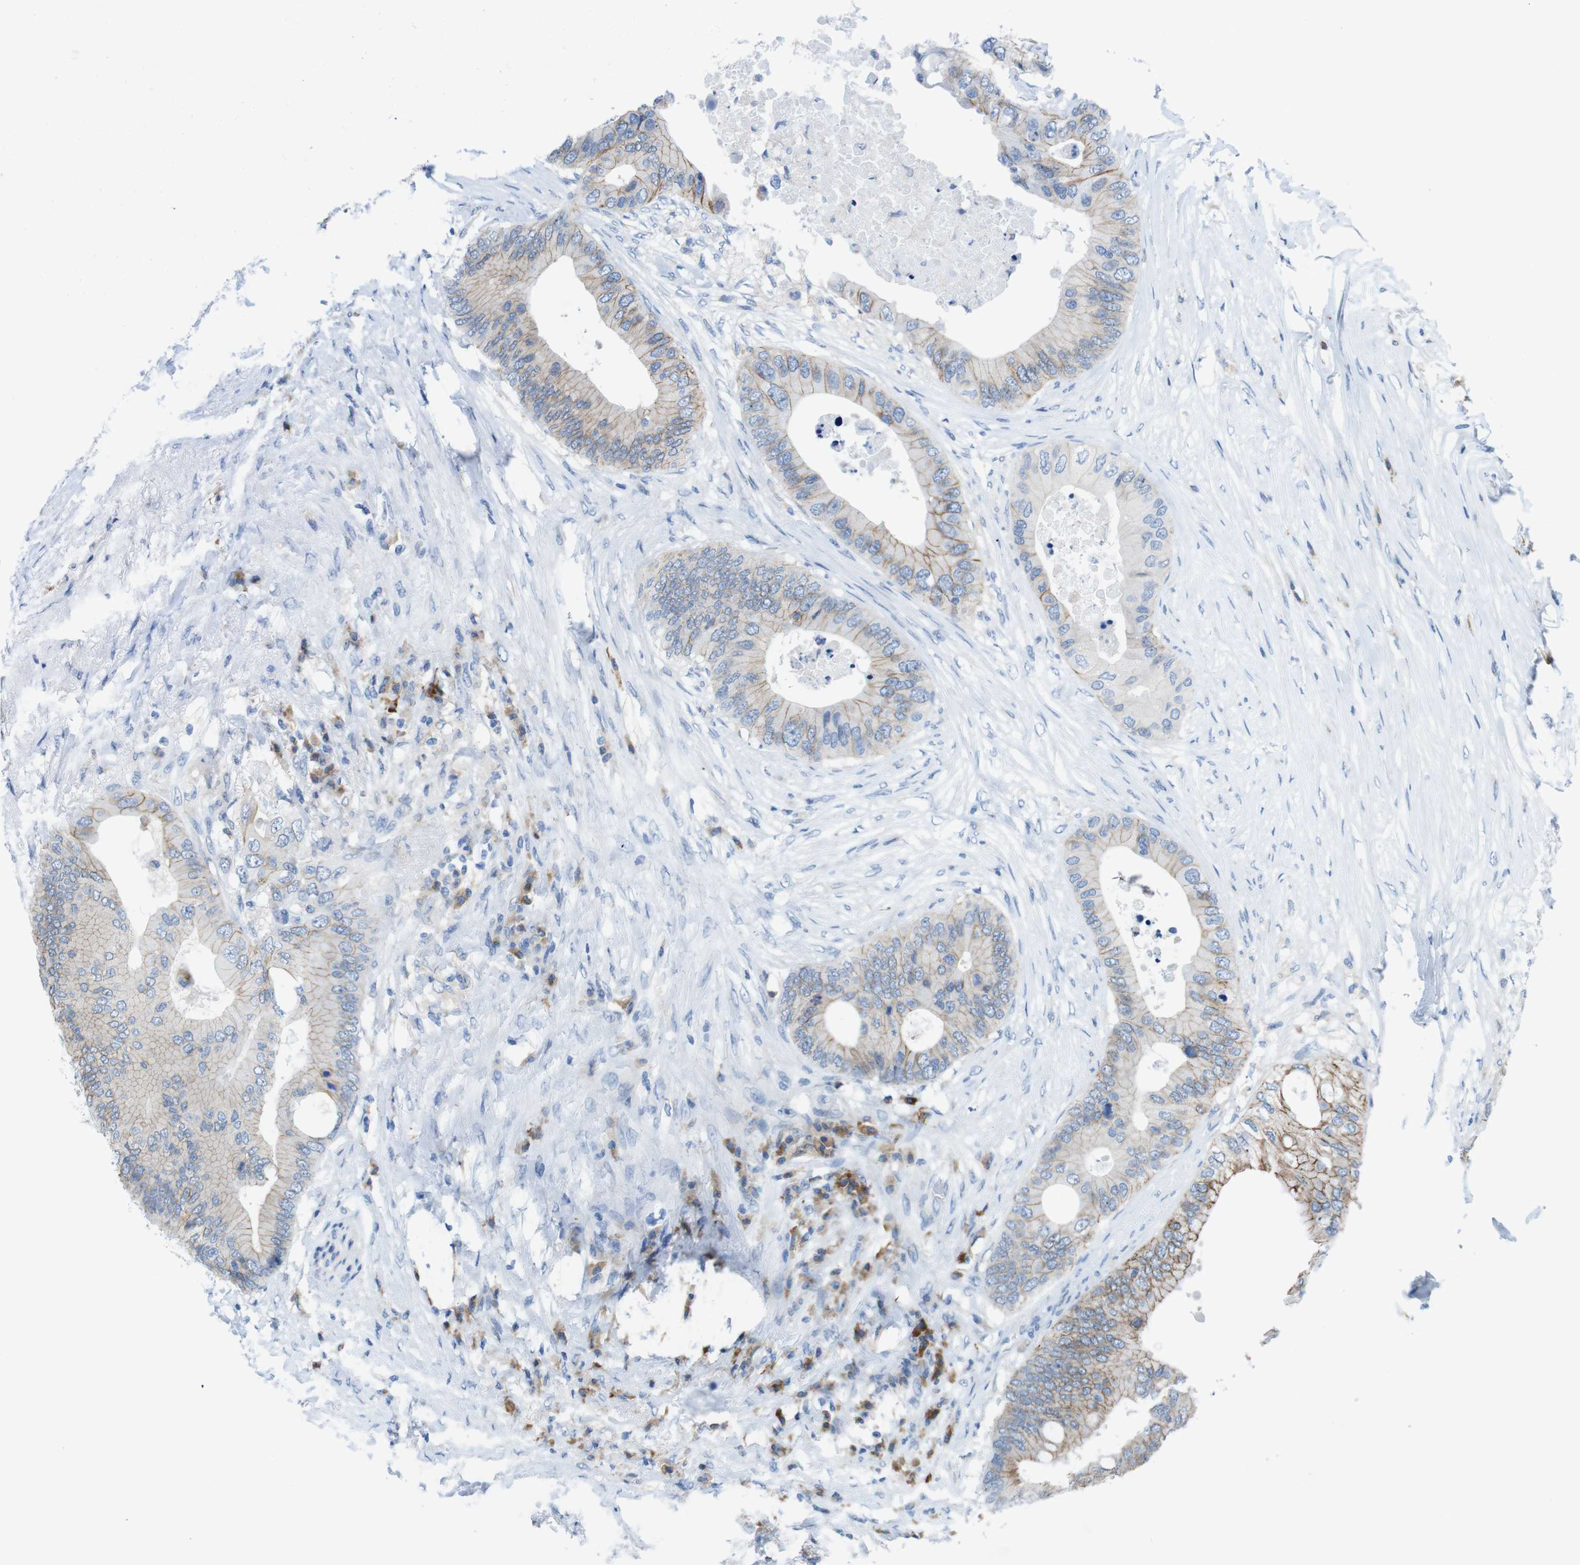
{"staining": {"intensity": "moderate", "quantity": "25%-75%", "location": "cytoplasmic/membranous"}, "tissue": "colorectal cancer", "cell_type": "Tumor cells", "image_type": "cancer", "snomed": [{"axis": "morphology", "description": "Adenocarcinoma, NOS"}, {"axis": "topography", "description": "Colon"}], "caption": "This image shows immunohistochemistry staining of colorectal cancer, with medium moderate cytoplasmic/membranous positivity in about 25%-75% of tumor cells.", "gene": "CLMN", "patient": {"sex": "male", "age": 71}}